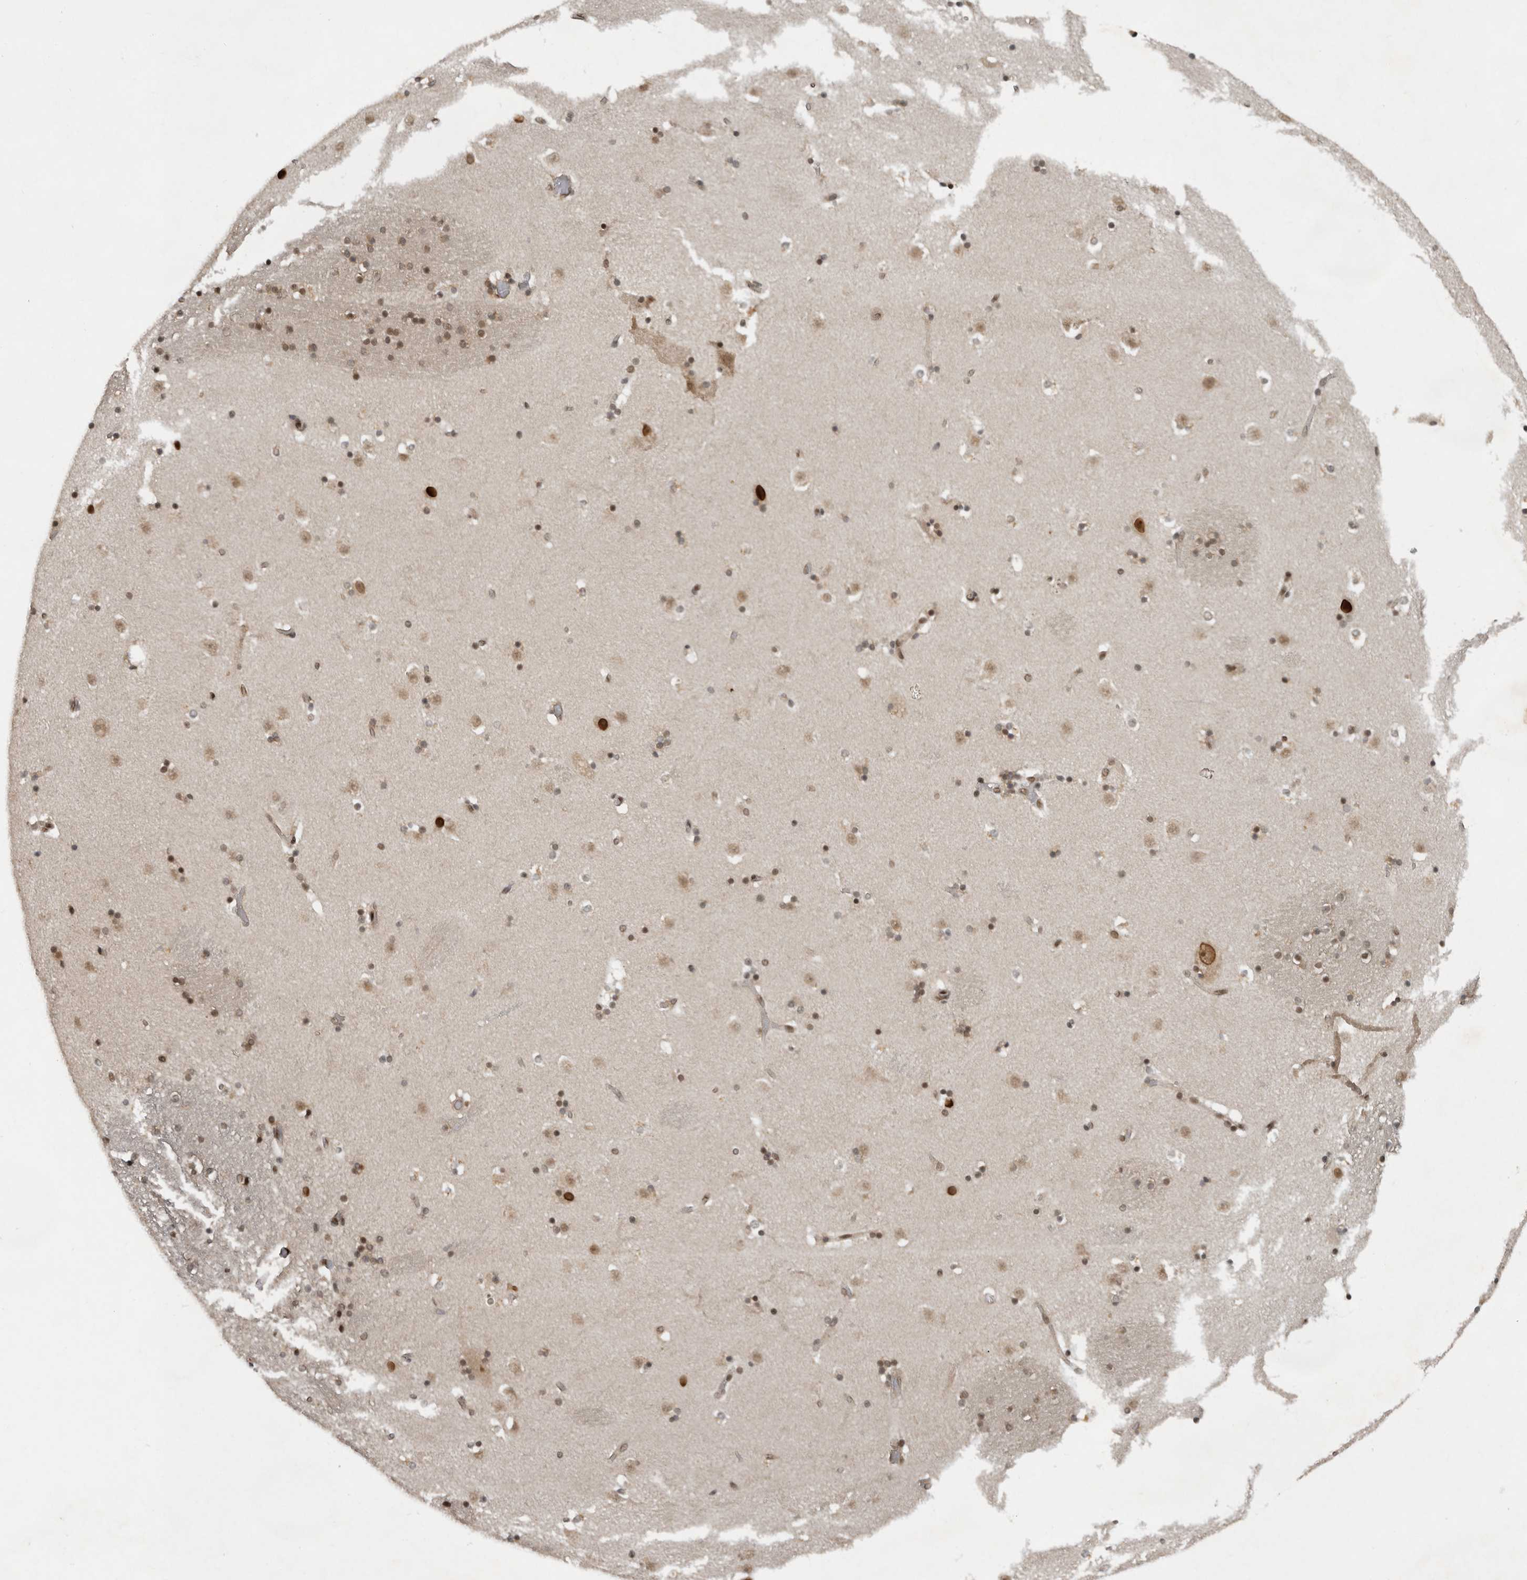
{"staining": {"intensity": "weak", "quantity": "25%-75%", "location": "cytoplasmic/membranous,nuclear"}, "tissue": "caudate", "cell_type": "Glial cells", "image_type": "normal", "snomed": [{"axis": "morphology", "description": "Normal tissue, NOS"}, {"axis": "topography", "description": "Lateral ventricle wall"}], "caption": "Immunohistochemistry micrograph of unremarkable caudate stained for a protein (brown), which displays low levels of weak cytoplasmic/membranous,nuclear positivity in approximately 25%-75% of glial cells.", "gene": "CDC27", "patient": {"sex": "male", "age": 45}}